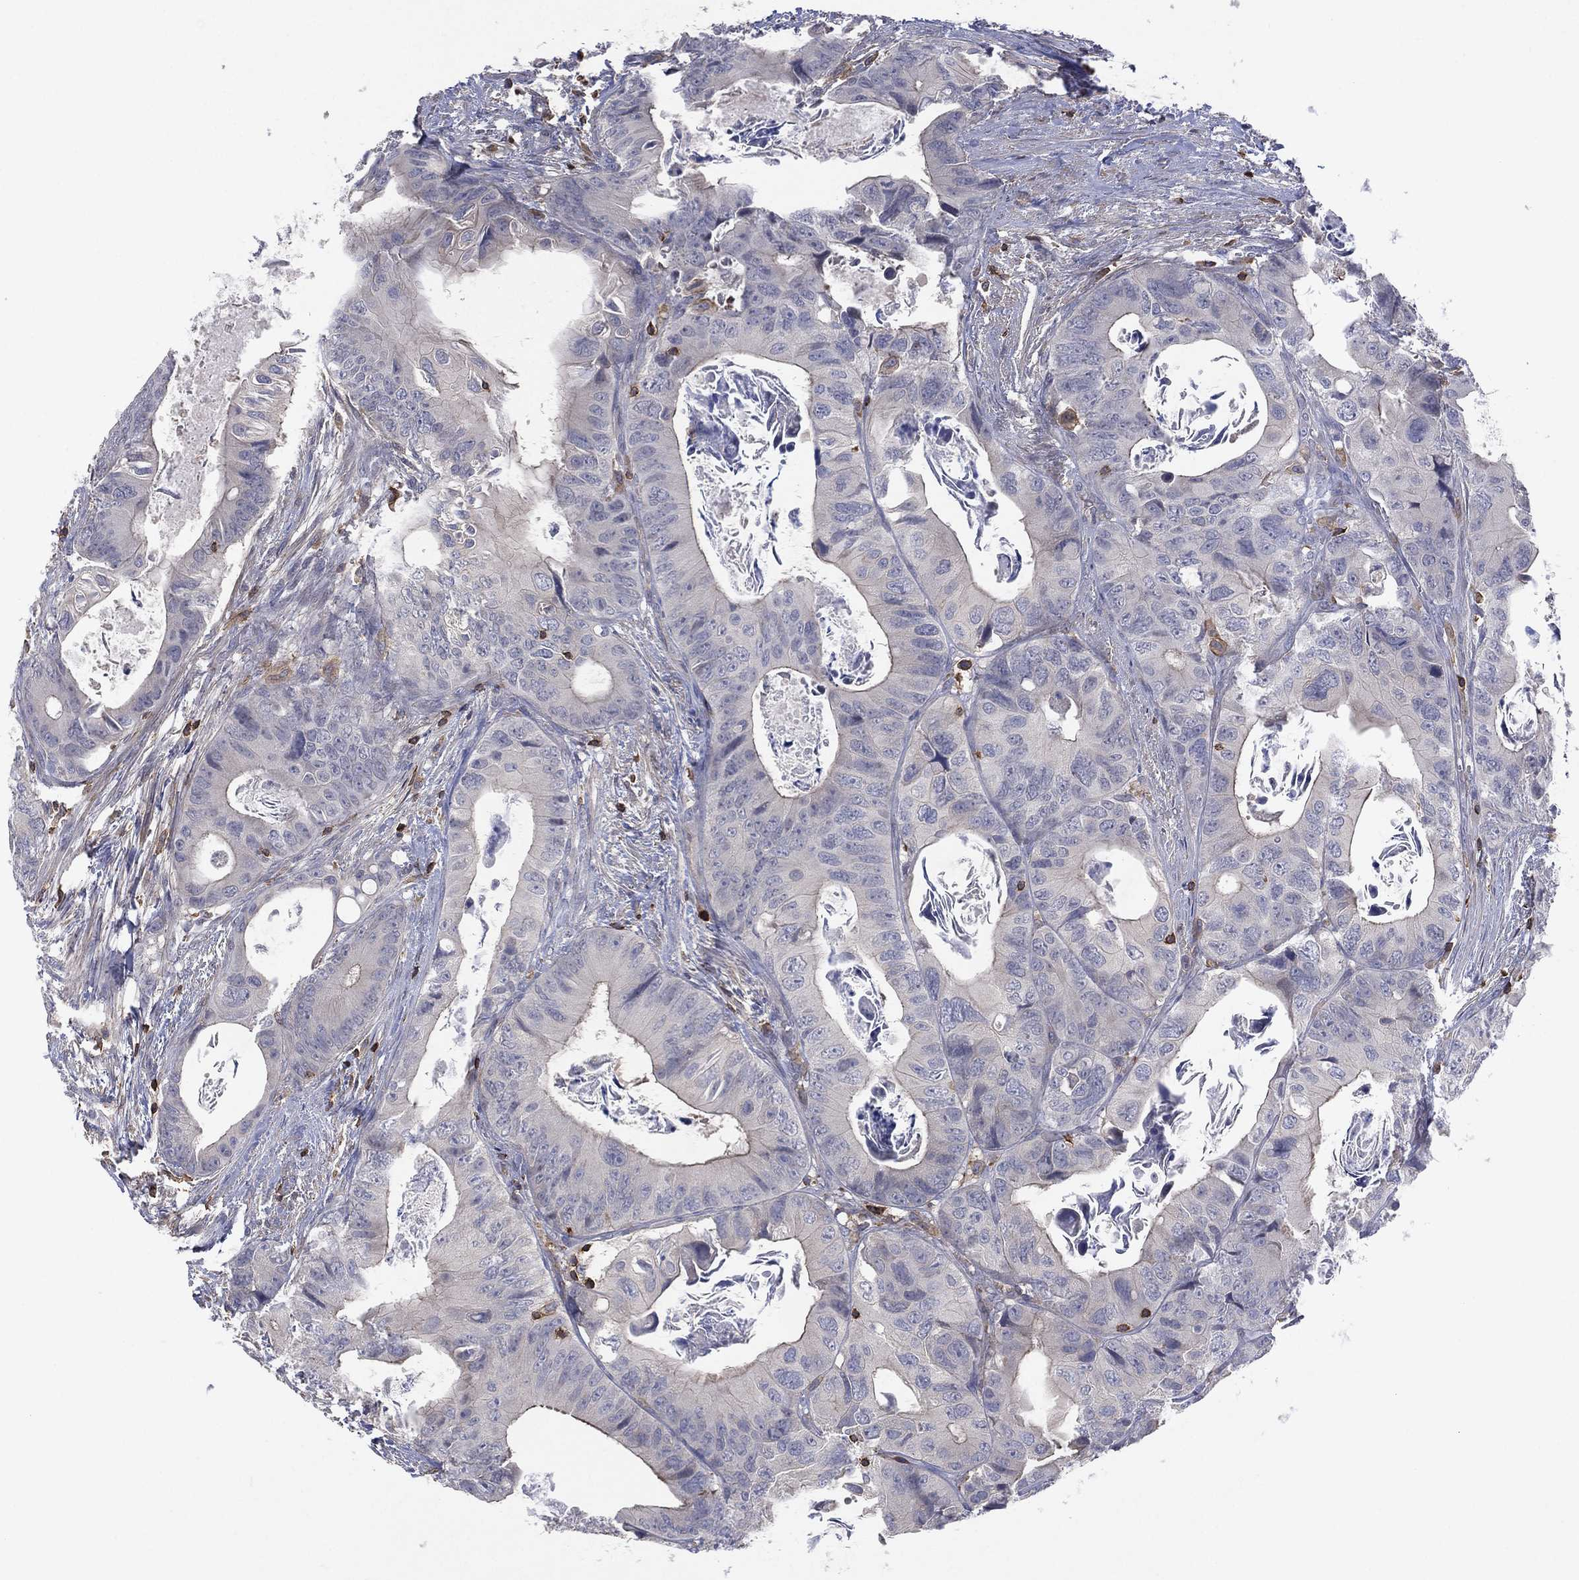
{"staining": {"intensity": "moderate", "quantity": "<25%", "location": "cytoplasmic/membranous"}, "tissue": "colorectal cancer", "cell_type": "Tumor cells", "image_type": "cancer", "snomed": [{"axis": "morphology", "description": "Adenocarcinoma, NOS"}, {"axis": "topography", "description": "Rectum"}], "caption": "Protein expression by IHC reveals moderate cytoplasmic/membranous expression in about <25% of tumor cells in colorectal cancer (adenocarcinoma). (DAB (3,3'-diaminobenzidine) IHC with brightfield microscopy, high magnification).", "gene": "DOCK8", "patient": {"sex": "male", "age": 64}}